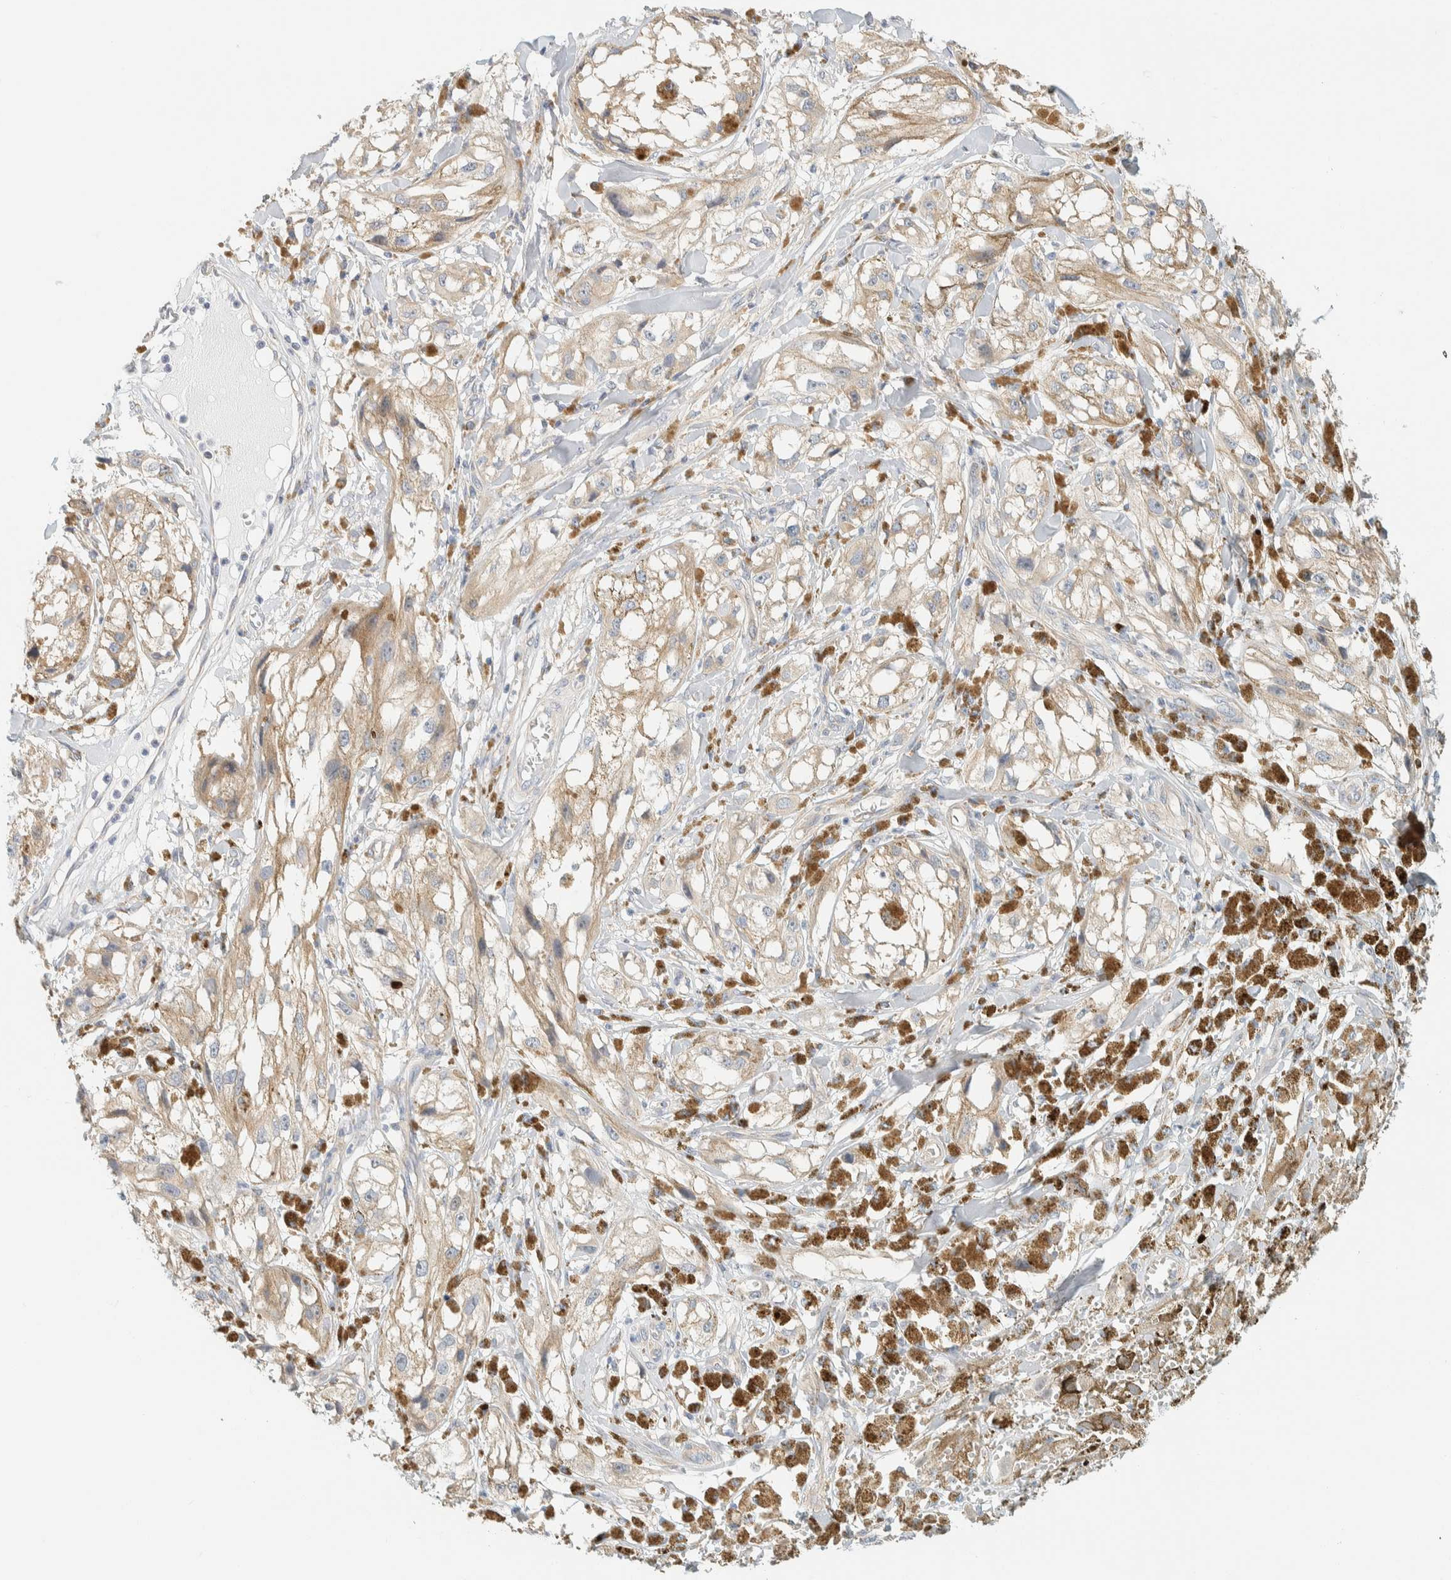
{"staining": {"intensity": "weak", "quantity": "<25%", "location": "cytoplasmic/membranous"}, "tissue": "melanoma", "cell_type": "Tumor cells", "image_type": "cancer", "snomed": [{"axis": "morphology", "description": "Malignant melanoma, NOS"}, {"axis": "topography", "description": "Skin"}], "caption": "A histopathology image of melanoma stained for a protein reveals no brown staining in tumor cells. (Stains: DAB immunohistochemistry with hematoxylin counter stain, Microscopy: brightfield microscopy at high magnification).", "gene": "PTGES3L-AARSD1", "patient": {"sex": "male", "age": 88}}